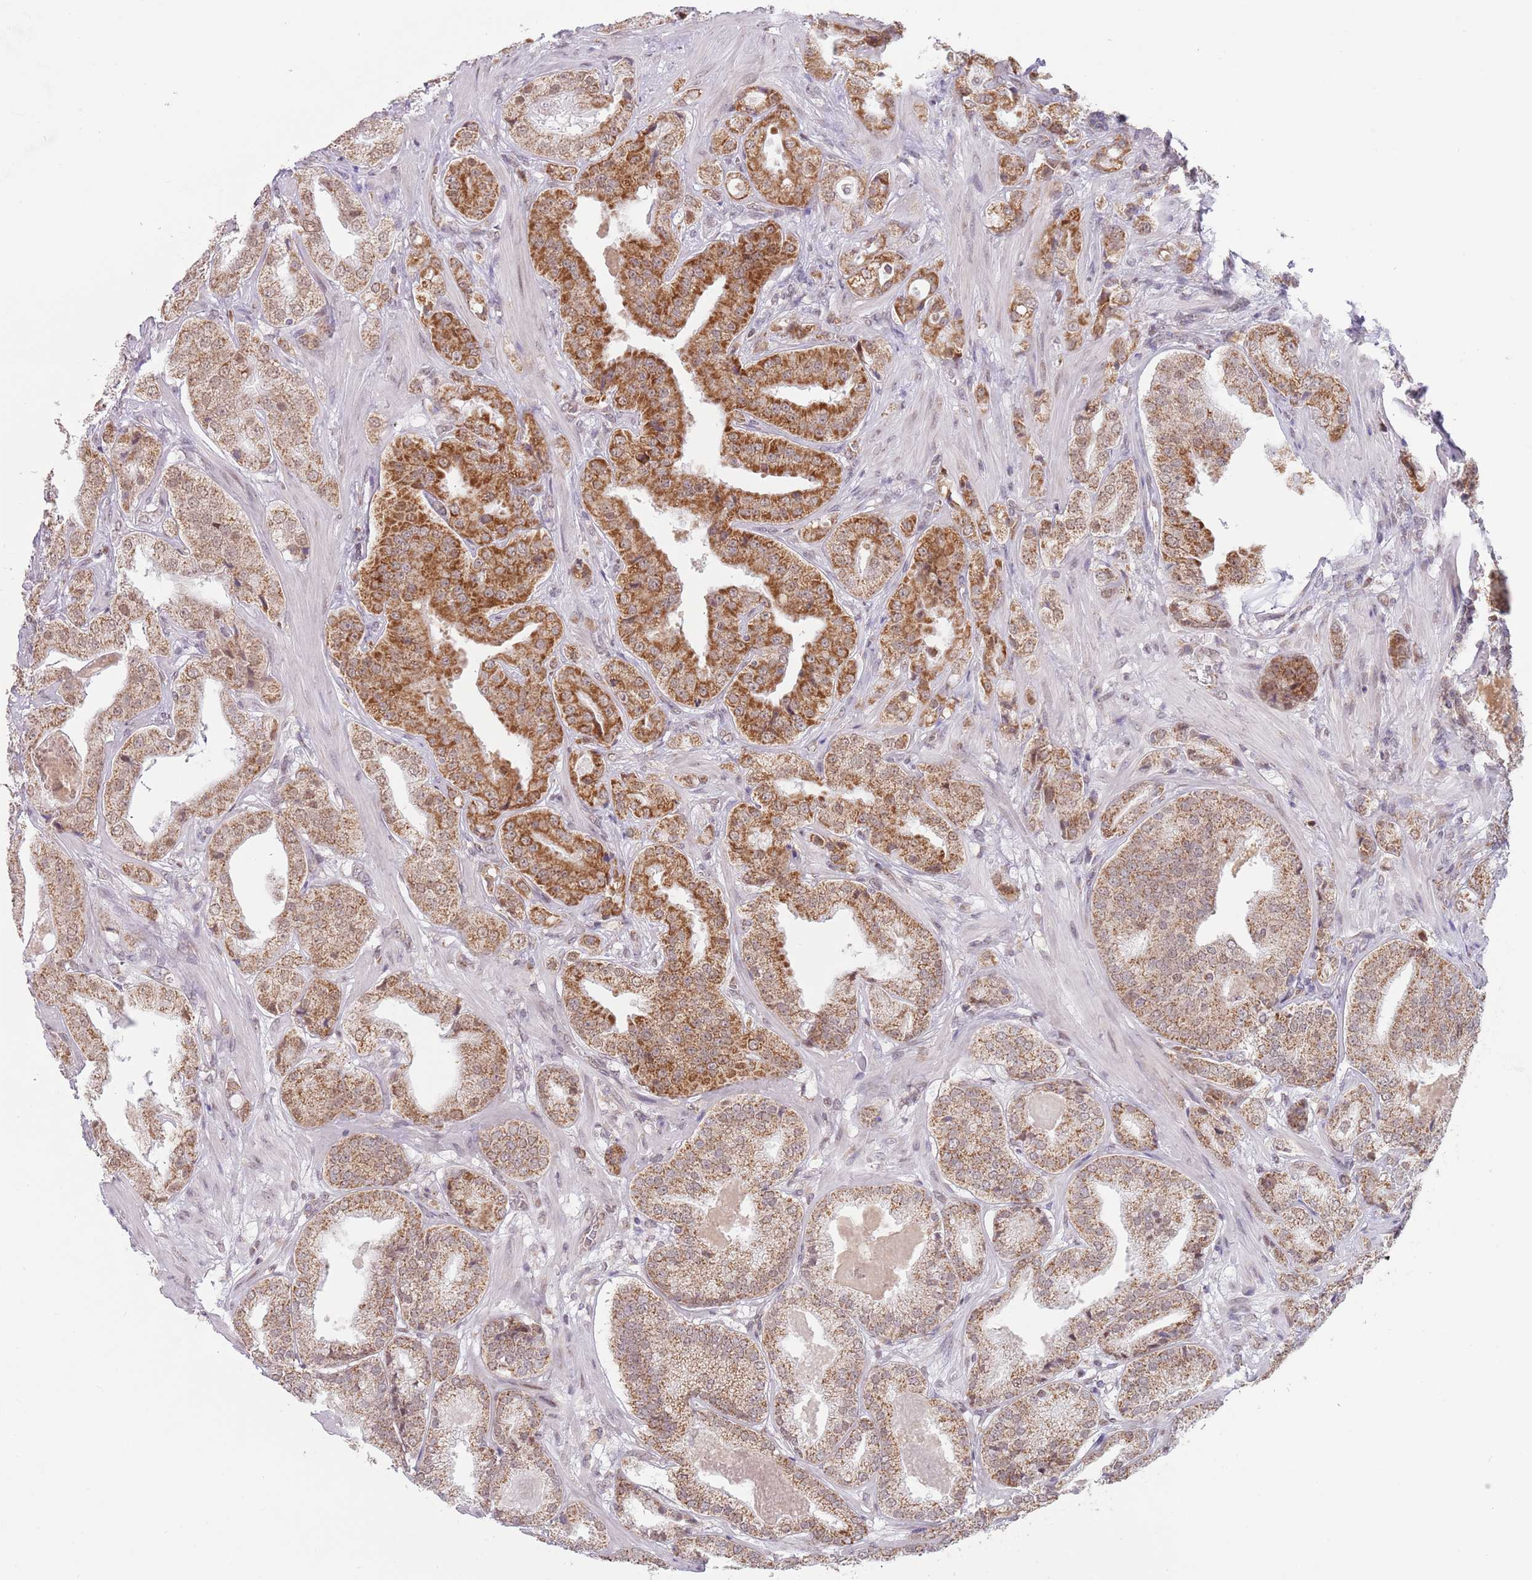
{"staining": {"intensity": "strong", "quantity": ">75%", "location": "cytoplasmic/membranous"}, "tissue": "prostate cancer", "cell_type": "Tumor cells", "image_type": "cancer", "snomed": [{"axis": "morphology", "description": "Adenocarcinoma, High grade"}, {"axis": "topography", "description": "Prostate"}], "caption": "Strong cytoplasmic/membranous protein expression is seen in about >75% of tumor cells in prostate cancer (high-grade adenocarcinoma).", "gene": "TIMM13", "patient": {"sex": "male", "age": 63}}